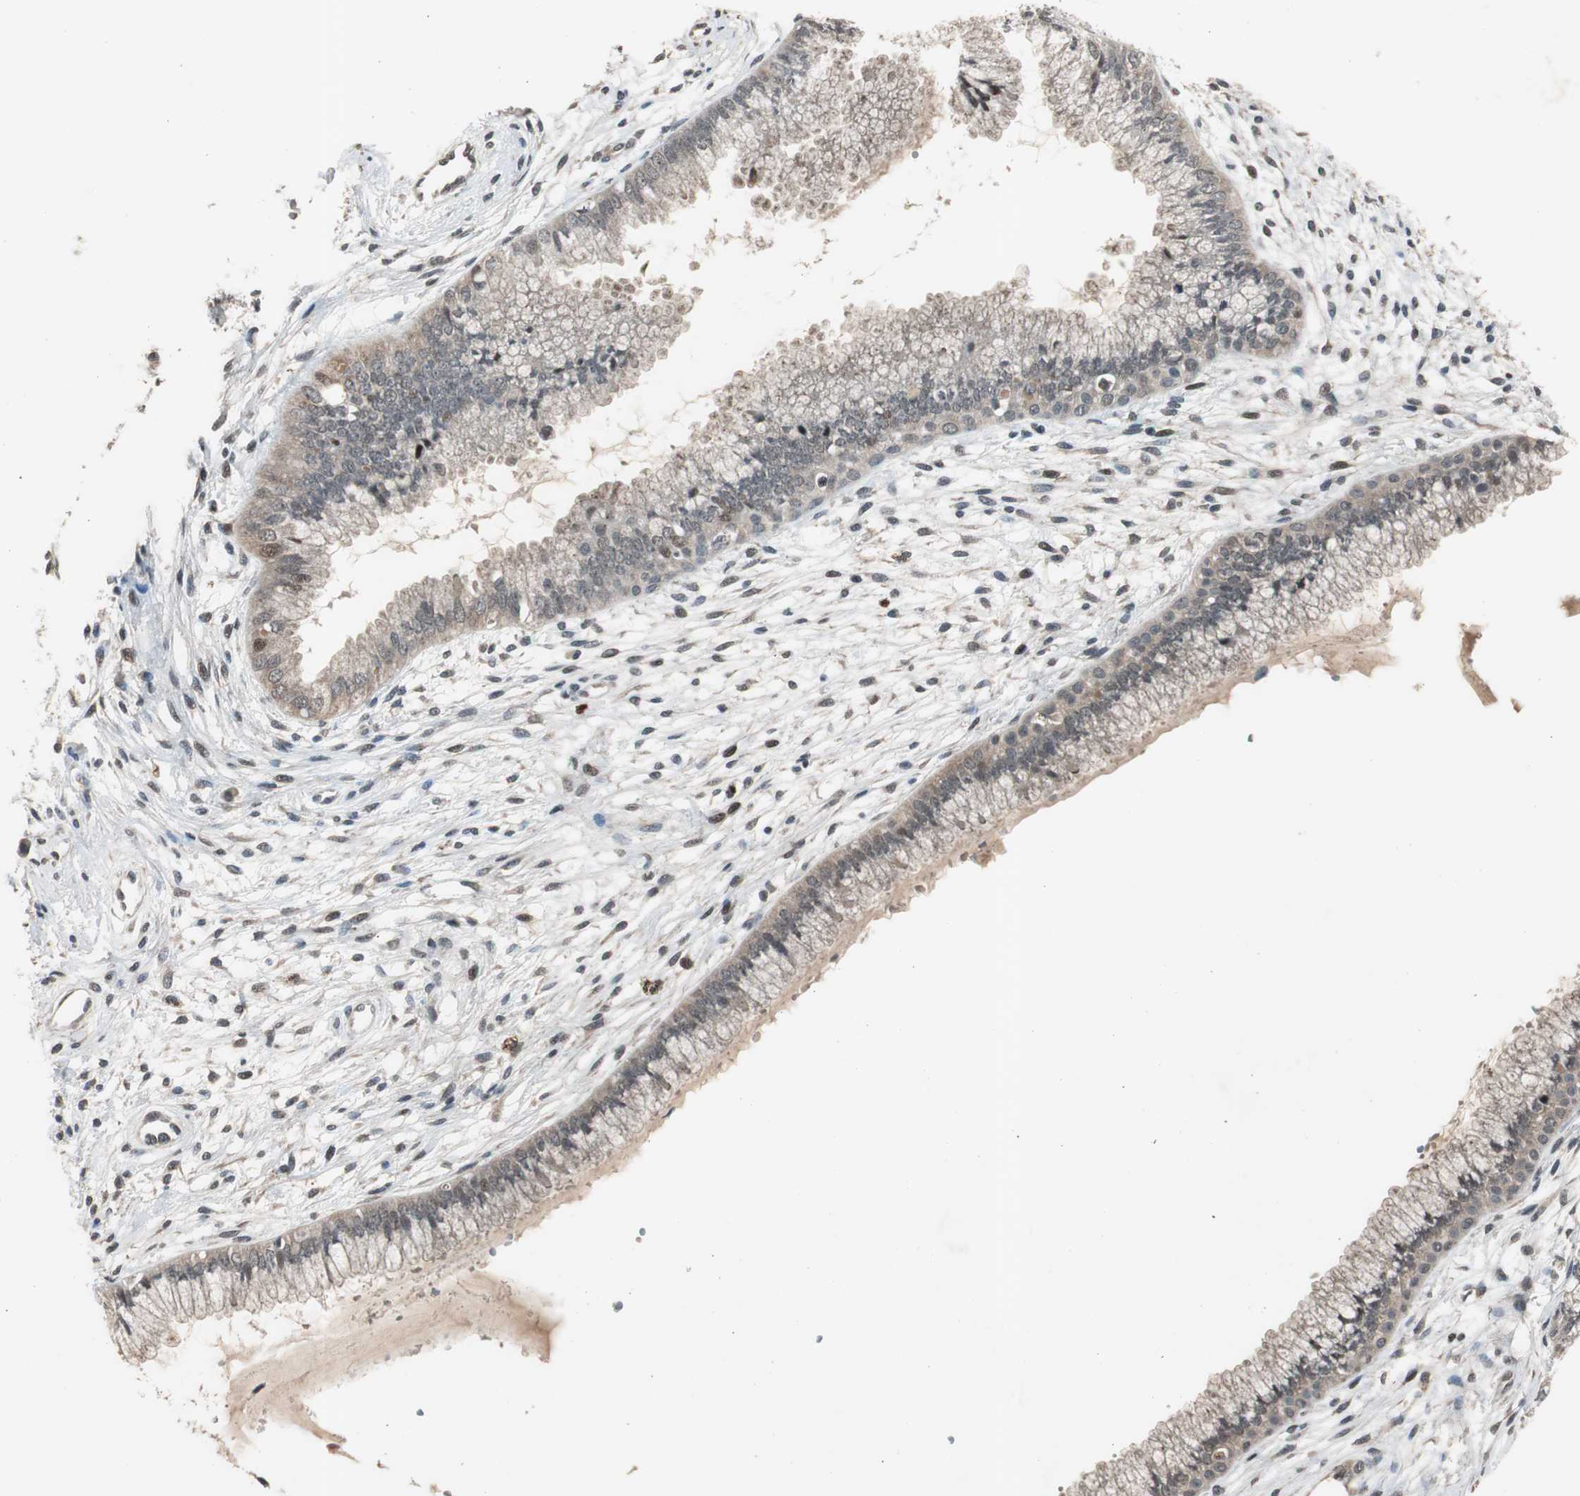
{"staining": {"intensity": "weak", "quantity": "25%-75%", "location": "cytoplasmic/membranous"}, "tissue": "cervix", "cell_type": "Glandular cells", "image_type": "normal", "snomed": [{"axis": "morphology", "description": "Normal tissue, NOS"}, {"axis": "topography", "description": "Cervix"}], "caption": "A brown stain labels weak cytoplasmic/membranous positivity of a protein in glandular cells of unremarkable human cervix. Using DAB (brown) and hematoxylin (blue) stains, captured at high magnification using brightfield microscopy.", "gene": "BOLA1", "patient": {"sex": "female", "age": 39}}